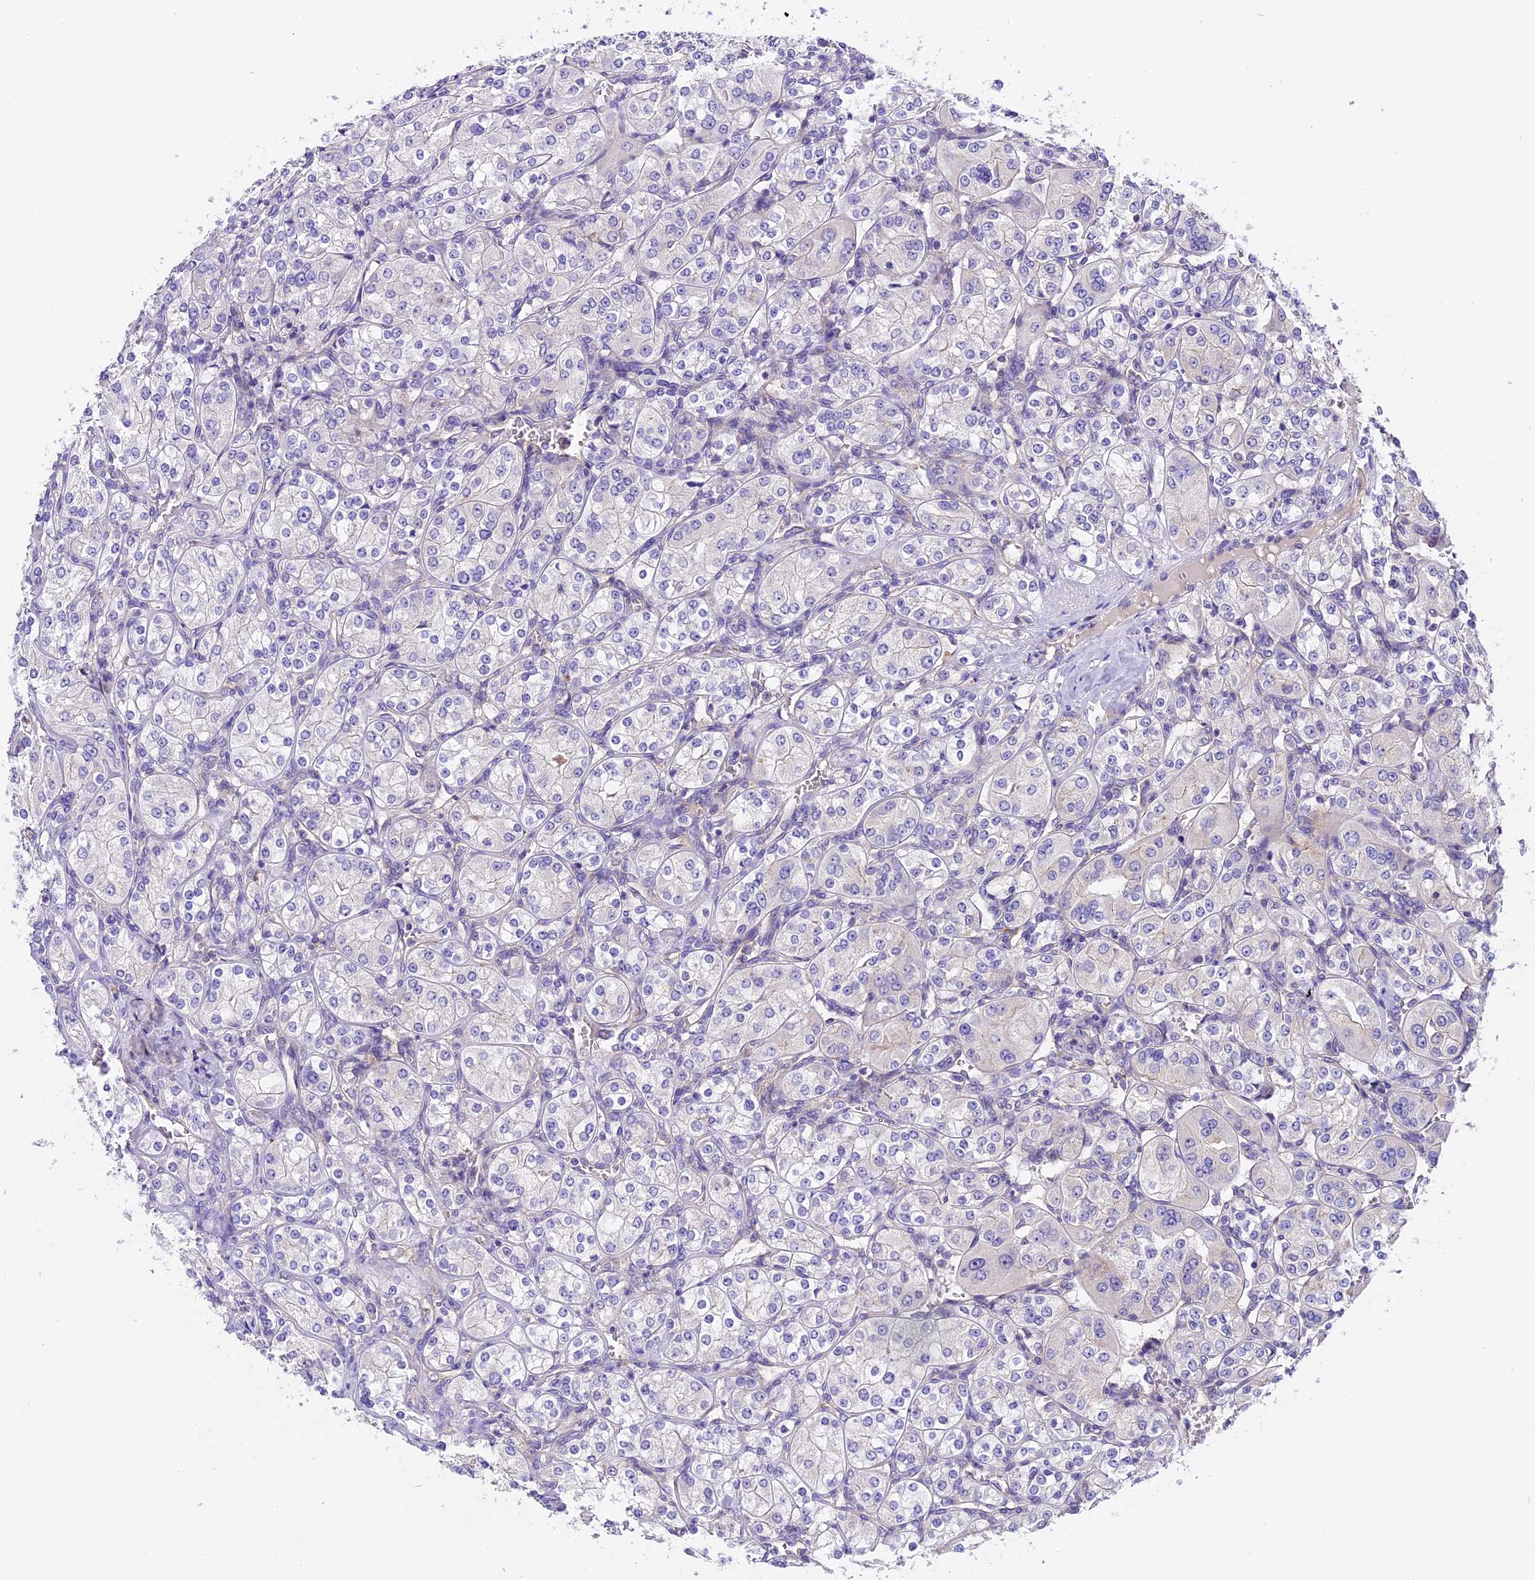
{"staining": {"intensity": "negative", "quantity": "none", "location": "none"}, "tissue": "renal cancer", "cell_type": "Tumor cells", "image_type": "cancer", "snomed": [{"axis": "morphology", "description": "Adenocarcinoma, NOS"}, {"axis": "topography", "description": "Kidney"}], "caption": "Human renal adenocarcinoma stained for a protein using immunohistochemistry displays no staining in tumor cells.", "gene": "PEMT", "patient": {"sex": "male", "age": 77}}